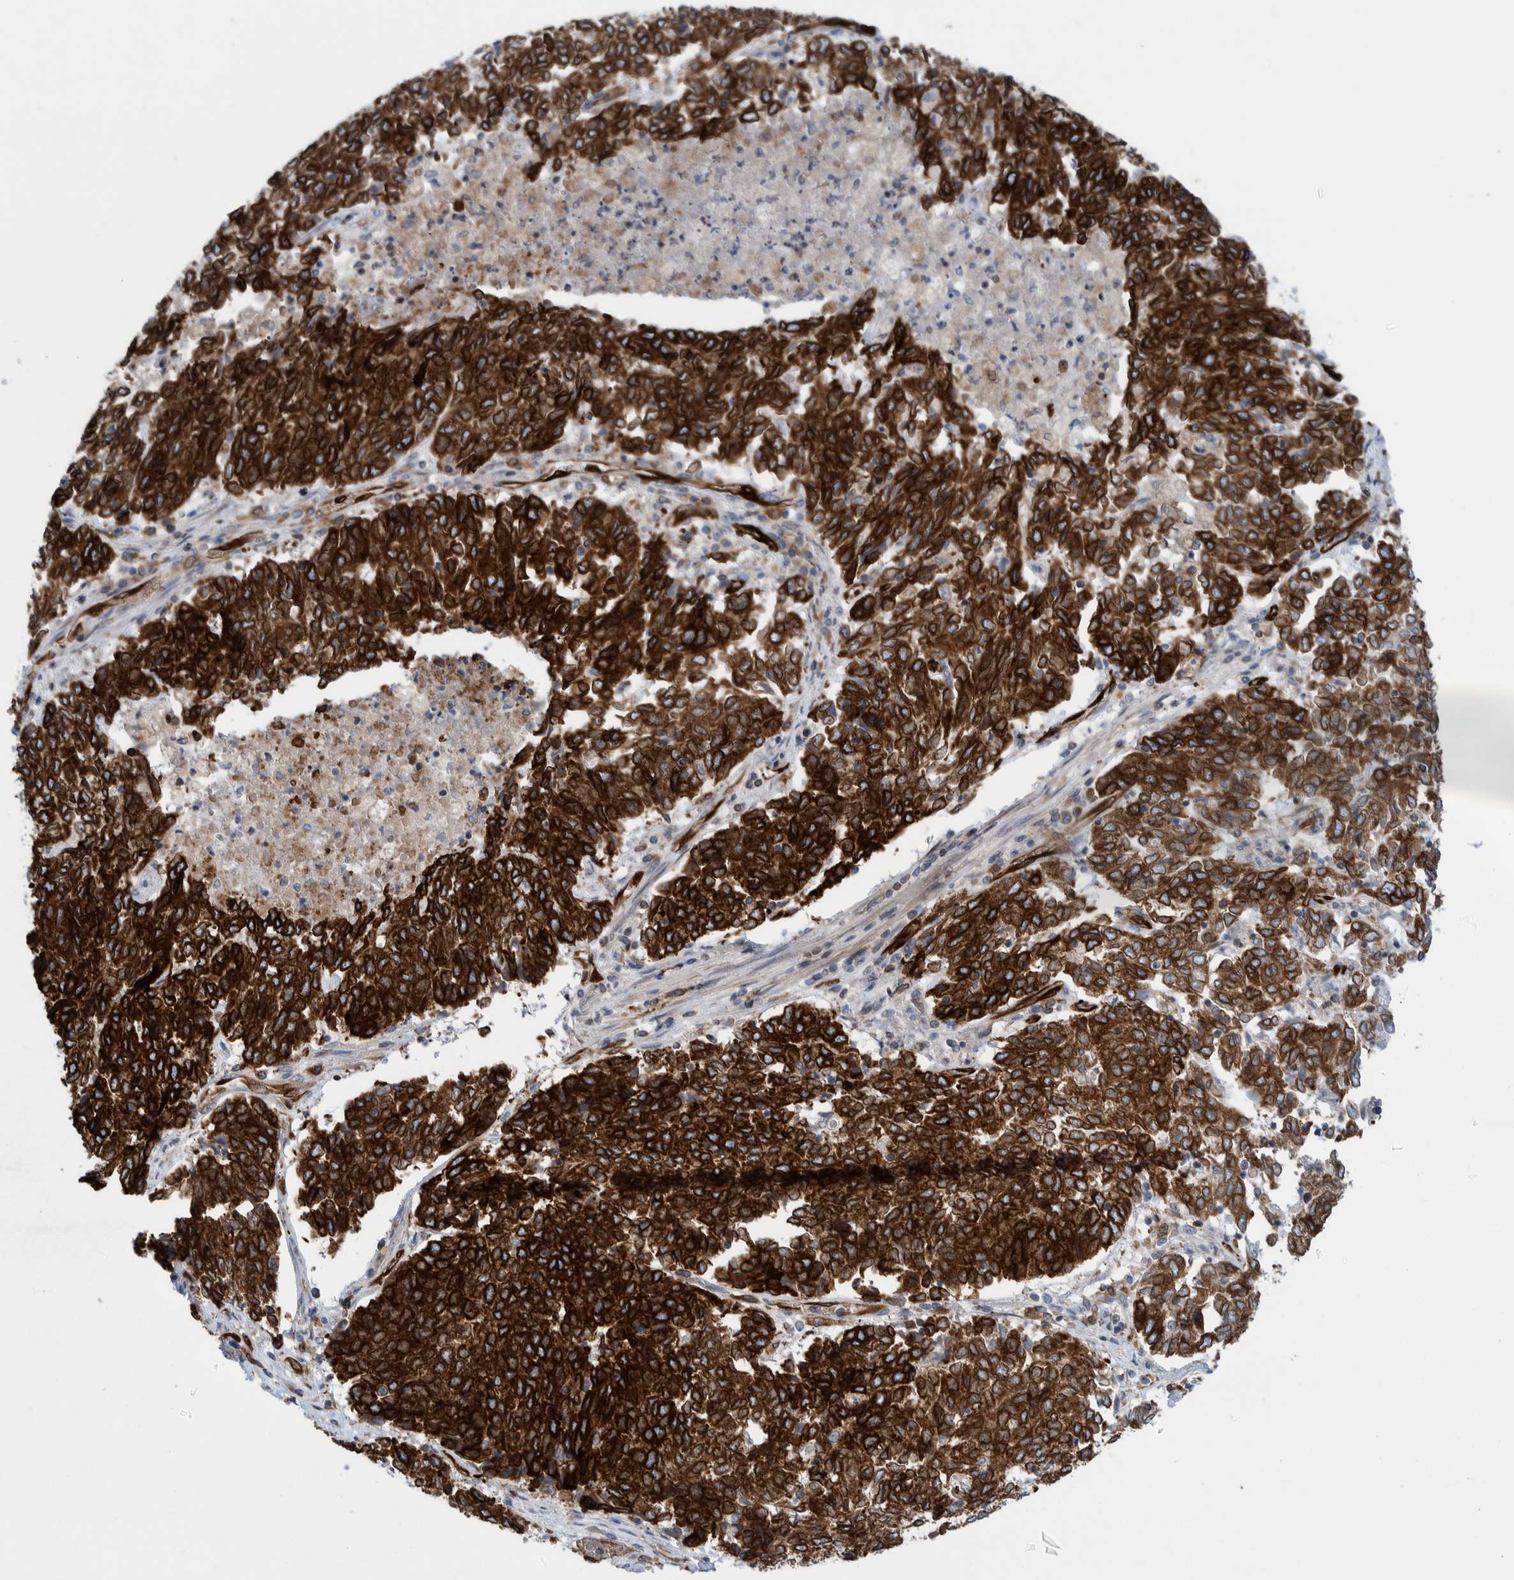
{"staining": {"intensity": "strong", "quantity": ">75%", "location": "cytoplasmic/membranous"}, "tissue": "endometrial cancer", "cell_type": "Tumor cells", "image_type": "cancer", "snomed": [{"axis": "morphology", "description": "Adenocarcinoma, NOS"}, {"axis": "topography", "description": "Endometrium"}], "caption": "Protein analysis of endometrial cancer tissue shows strong cytoplasmic/membranous staining in approximately >75% of tumor cells.", "gene": "THEM6", "patient": {"sex": "female", "age": 80}}